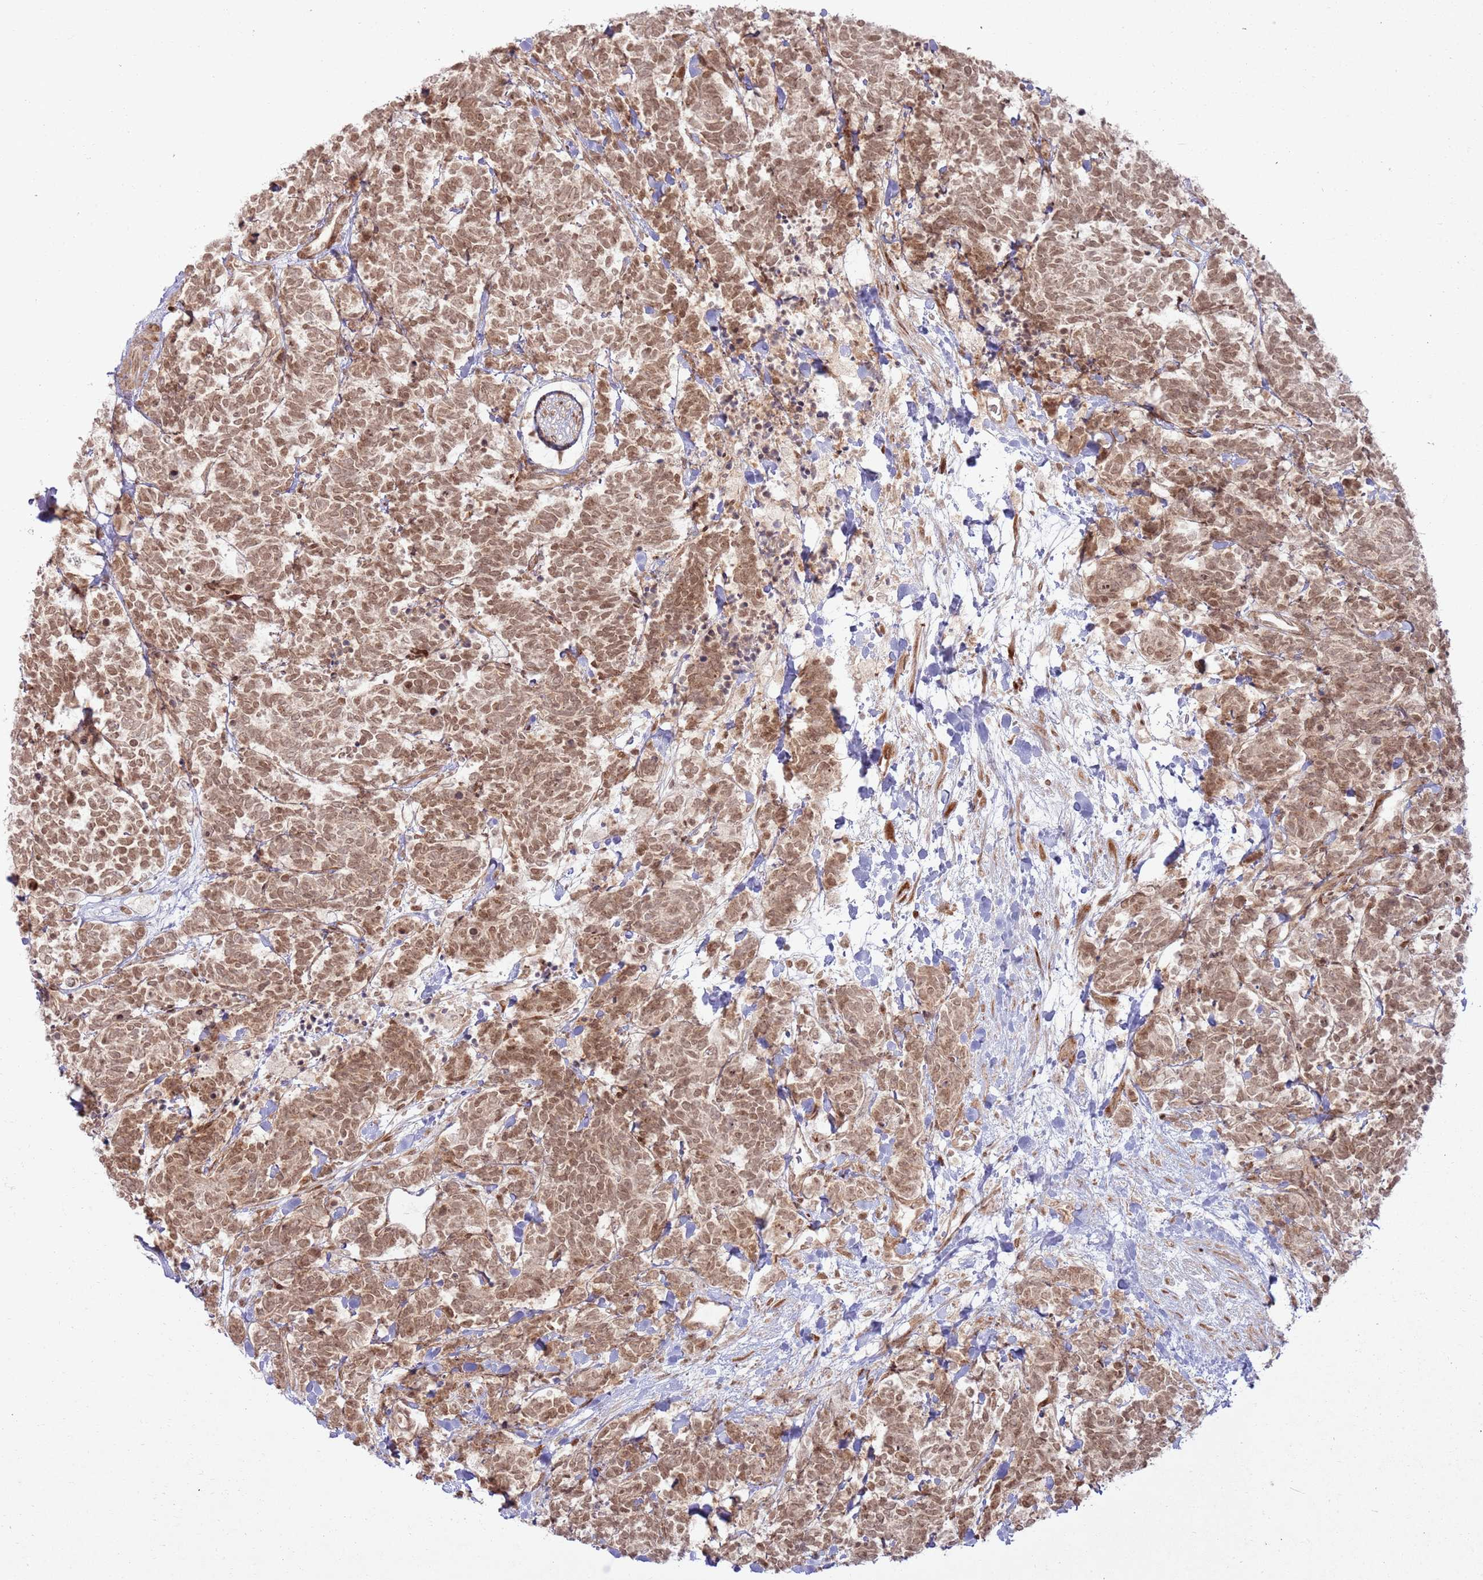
{"staining": {"intensity": "moderate", "quantity": ">75%", "location": "nuclear"}, "tissue": "carcinoid", "cell_type": "Tumor cells", "image_type": "cancer", "snomed": [{"axis": "morphology", "description": "Carcinoma, NOS"}, {"axis": "morphology", "description": "Carcinoid, malignant, NOS"}, {"axis": "topography", "description": "Prostate"}], "caption": "DAB (3,3'-diaminobenzidine) immunohistochemical staining of human carcinoid (malignant) reveals moderate nuclear protein positivity in about >75% of tumor cells. Immunohistochemistry (ihc) stains the protein in brown and the nuclei are stained blue.", "gene": "KLHL36", "patient": {"sex": "male", "age": 57}}